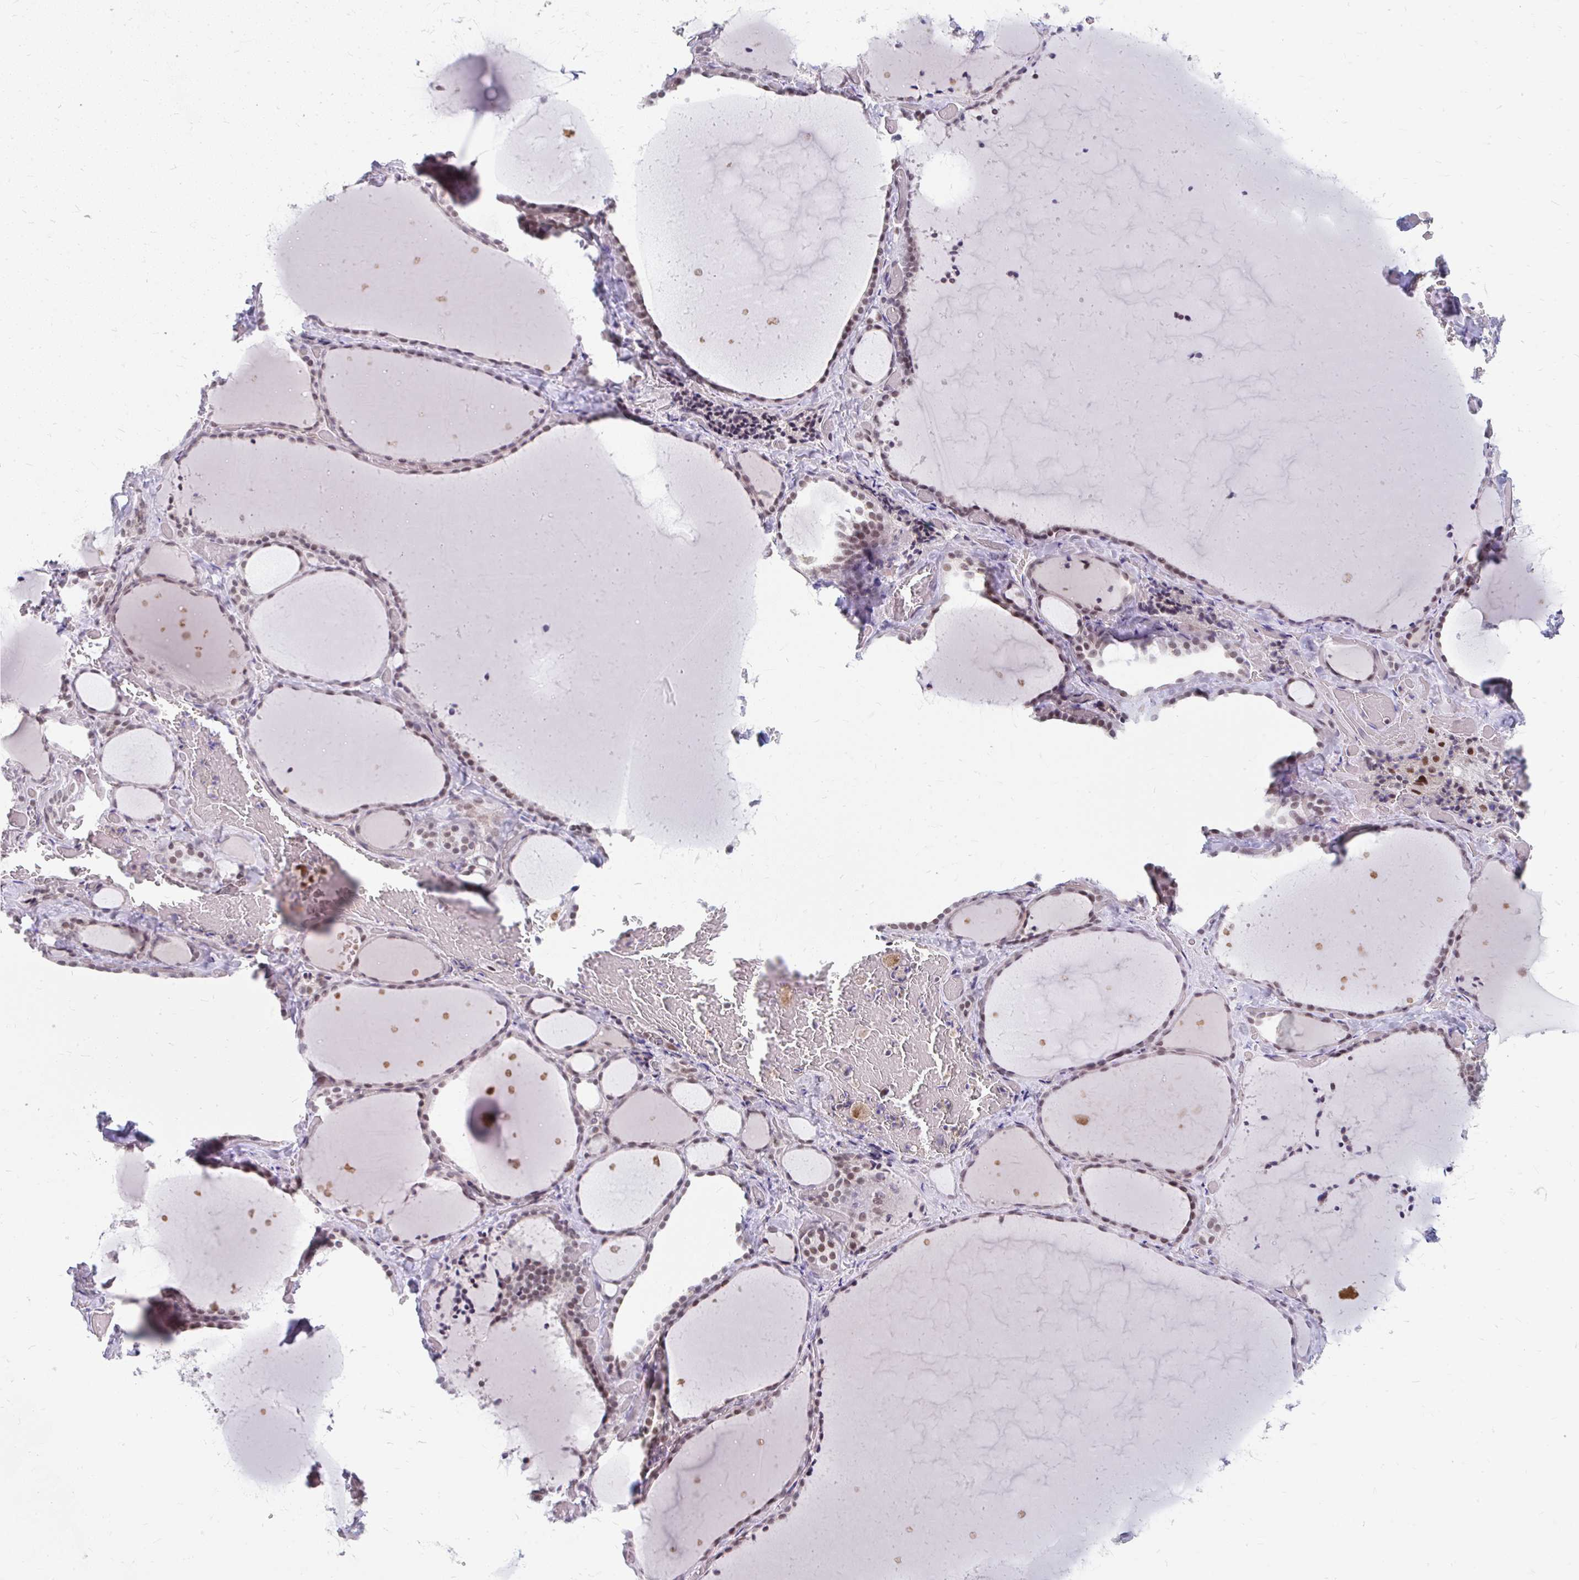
{"staining": {"intensity": "moderate", "quantity": ">75%", "location": "nuclear"}, "tissue": "thyroid gland", "cell_type": "Glandular cells", "image_type": "normal", "snomed": [{"axis": "morphology", "description": "Normal tissue, NOS"}, {"axis": "topography", "description": "Thyroid gland"}], "caption": "Normal thyroid gland demonstrates moderate nuclear expression in about >75% of glandular cells, visualized by immunohistochemistry.", "gene": "GTF2H1", "patient": {"sex": "female", "age": 36}}